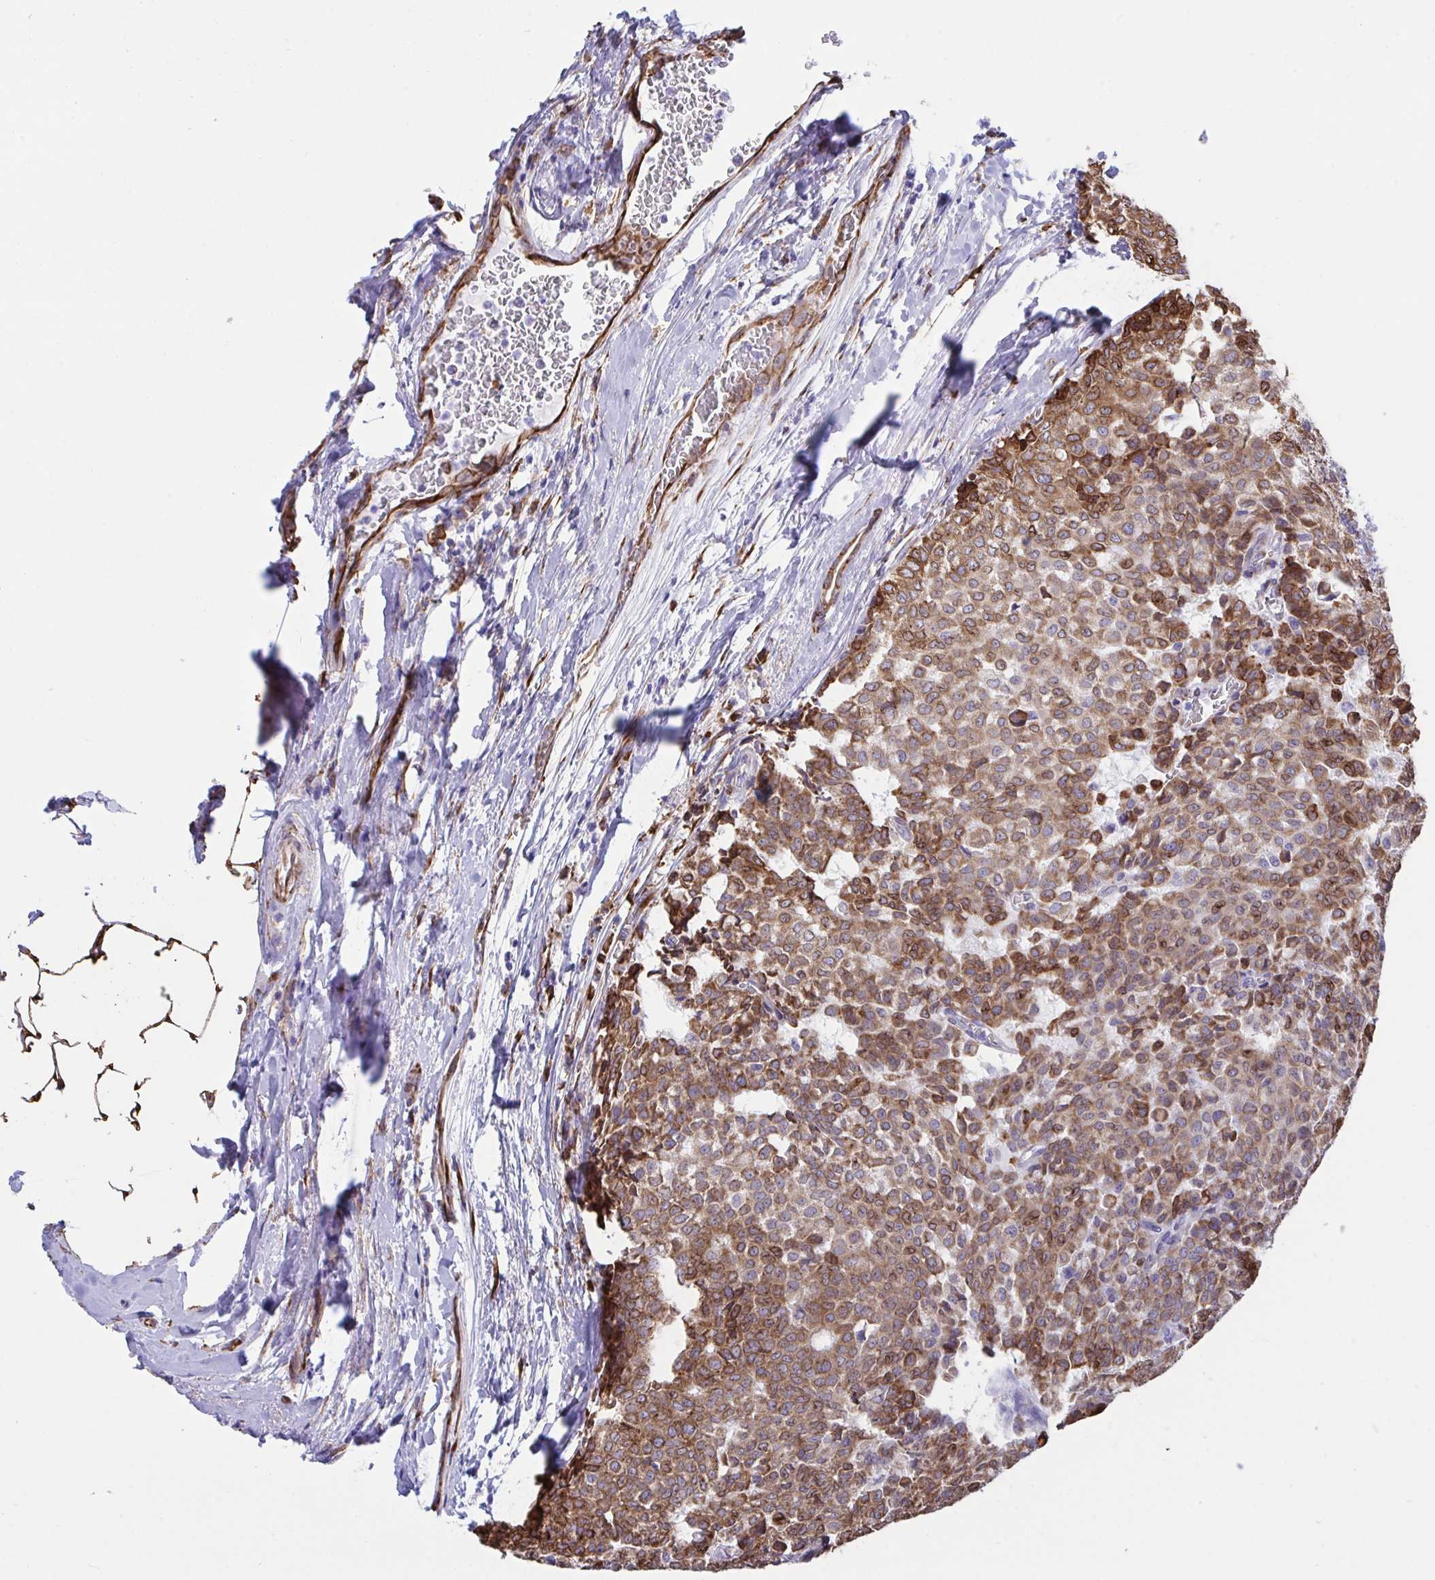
{"staining": {"intensity": "moderate", "quantity": ">75%", "location": "cytoplasmic/membranous,nuclear"}, "tissue": "breast cancer", "cell_type": "Tumor cells", "image_type": "cancer", "snomed": [{"axis": "morphology", "description": "Duct carcinoma"}, {"axis": "topography", "description": "Breast"}], "caption": "High-magnification brightfield microscopy of breast cancer stained with DAB (3,3'-diaminobenzidine) (brown) and counterstained with hematoxylin (blue). tumor cells exhibit moderate cytoplasmic/membranous and nuclear staining is appreciated in approximately>75% of cells.", "gene": "ASPH", "patient": {"sex": "female", "age": 91}}